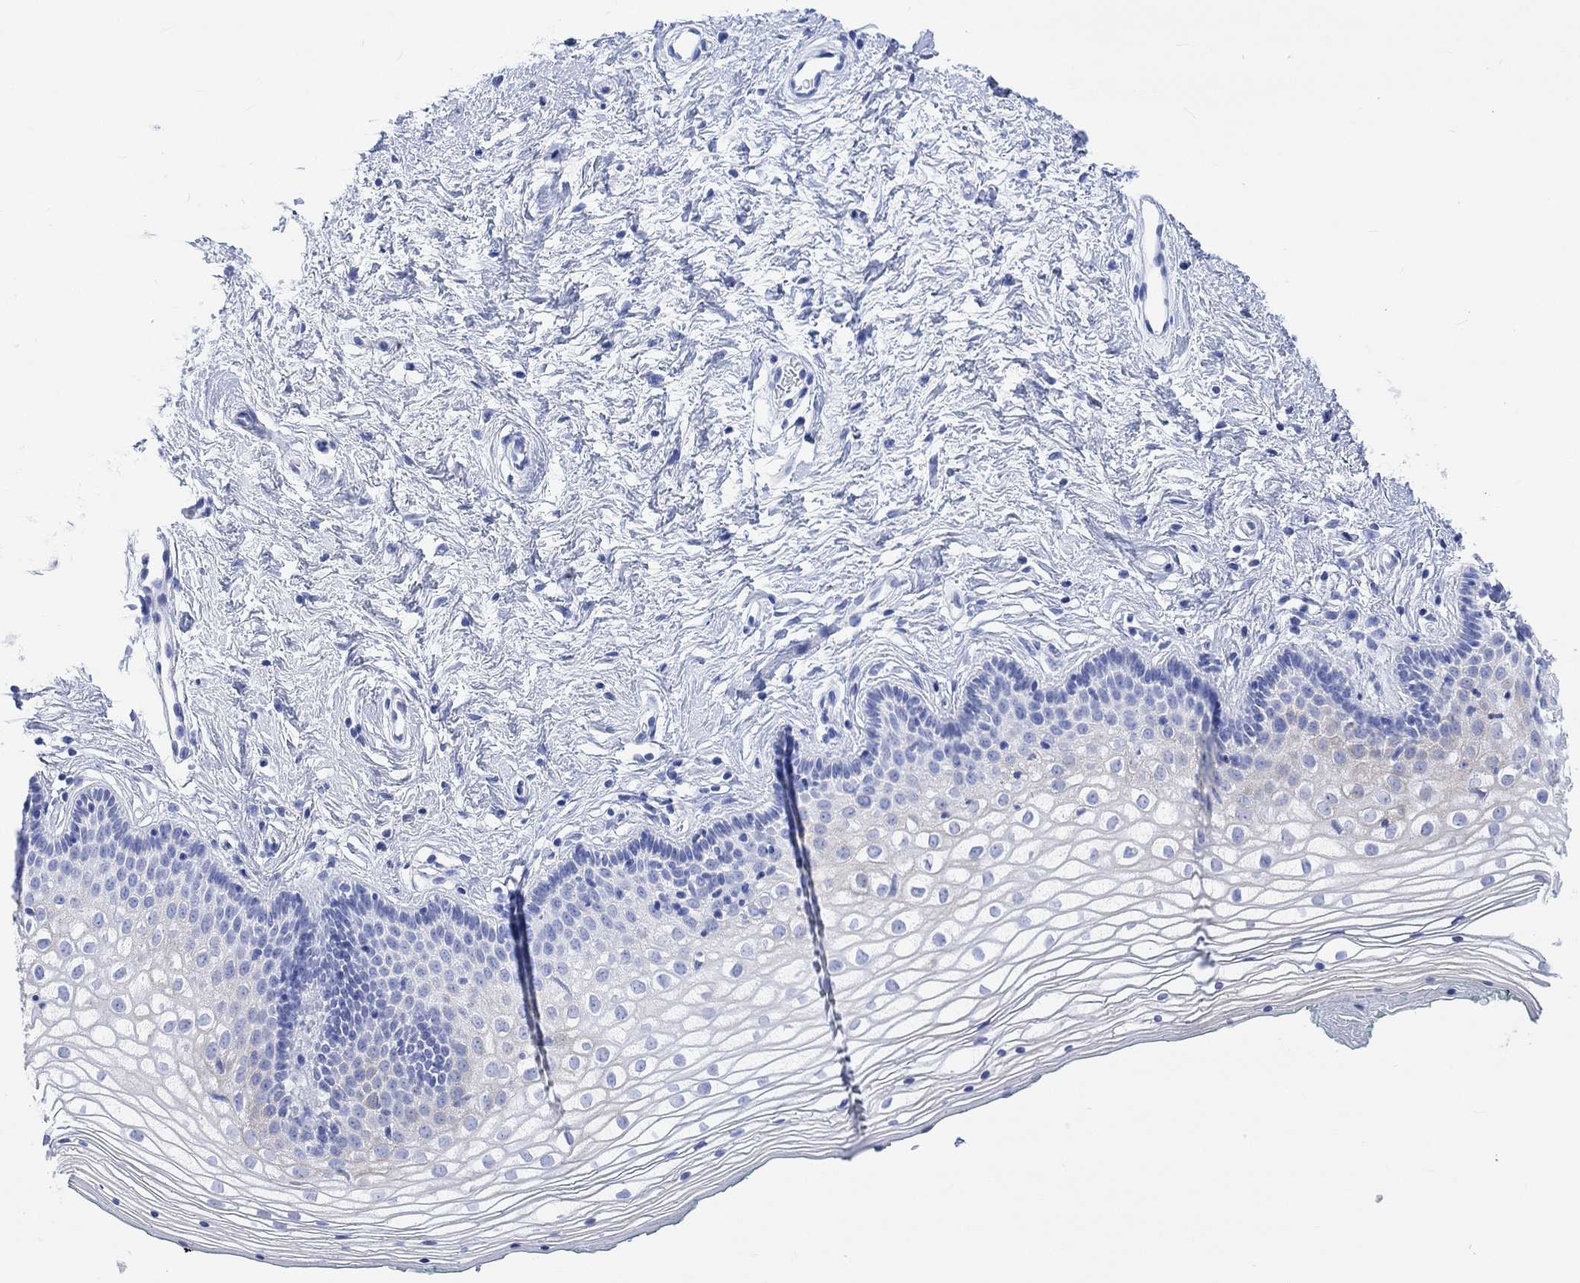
{"staining": {"intensity": "moderate", "quantity": "<25%", "location": "cytoplasmic/membranous"}, "tissue": "vagina", "cell_type": "Squamous epithelial cells", "image_type": "normal", "snomed": [{"axis": "morphology", "description": "Normal tissue, NOS"}, {"axis": "topography", "description": "Vagina"}], "caption": "This is a photomicrograph of immunohistochemistry staining of unremarkable vagina, which shows moderate positivity in the cytoplasmic/membranous of squamous epithelial cells.", "gene": "CELF4", "patient": {"sex": "female", "age": 36}}